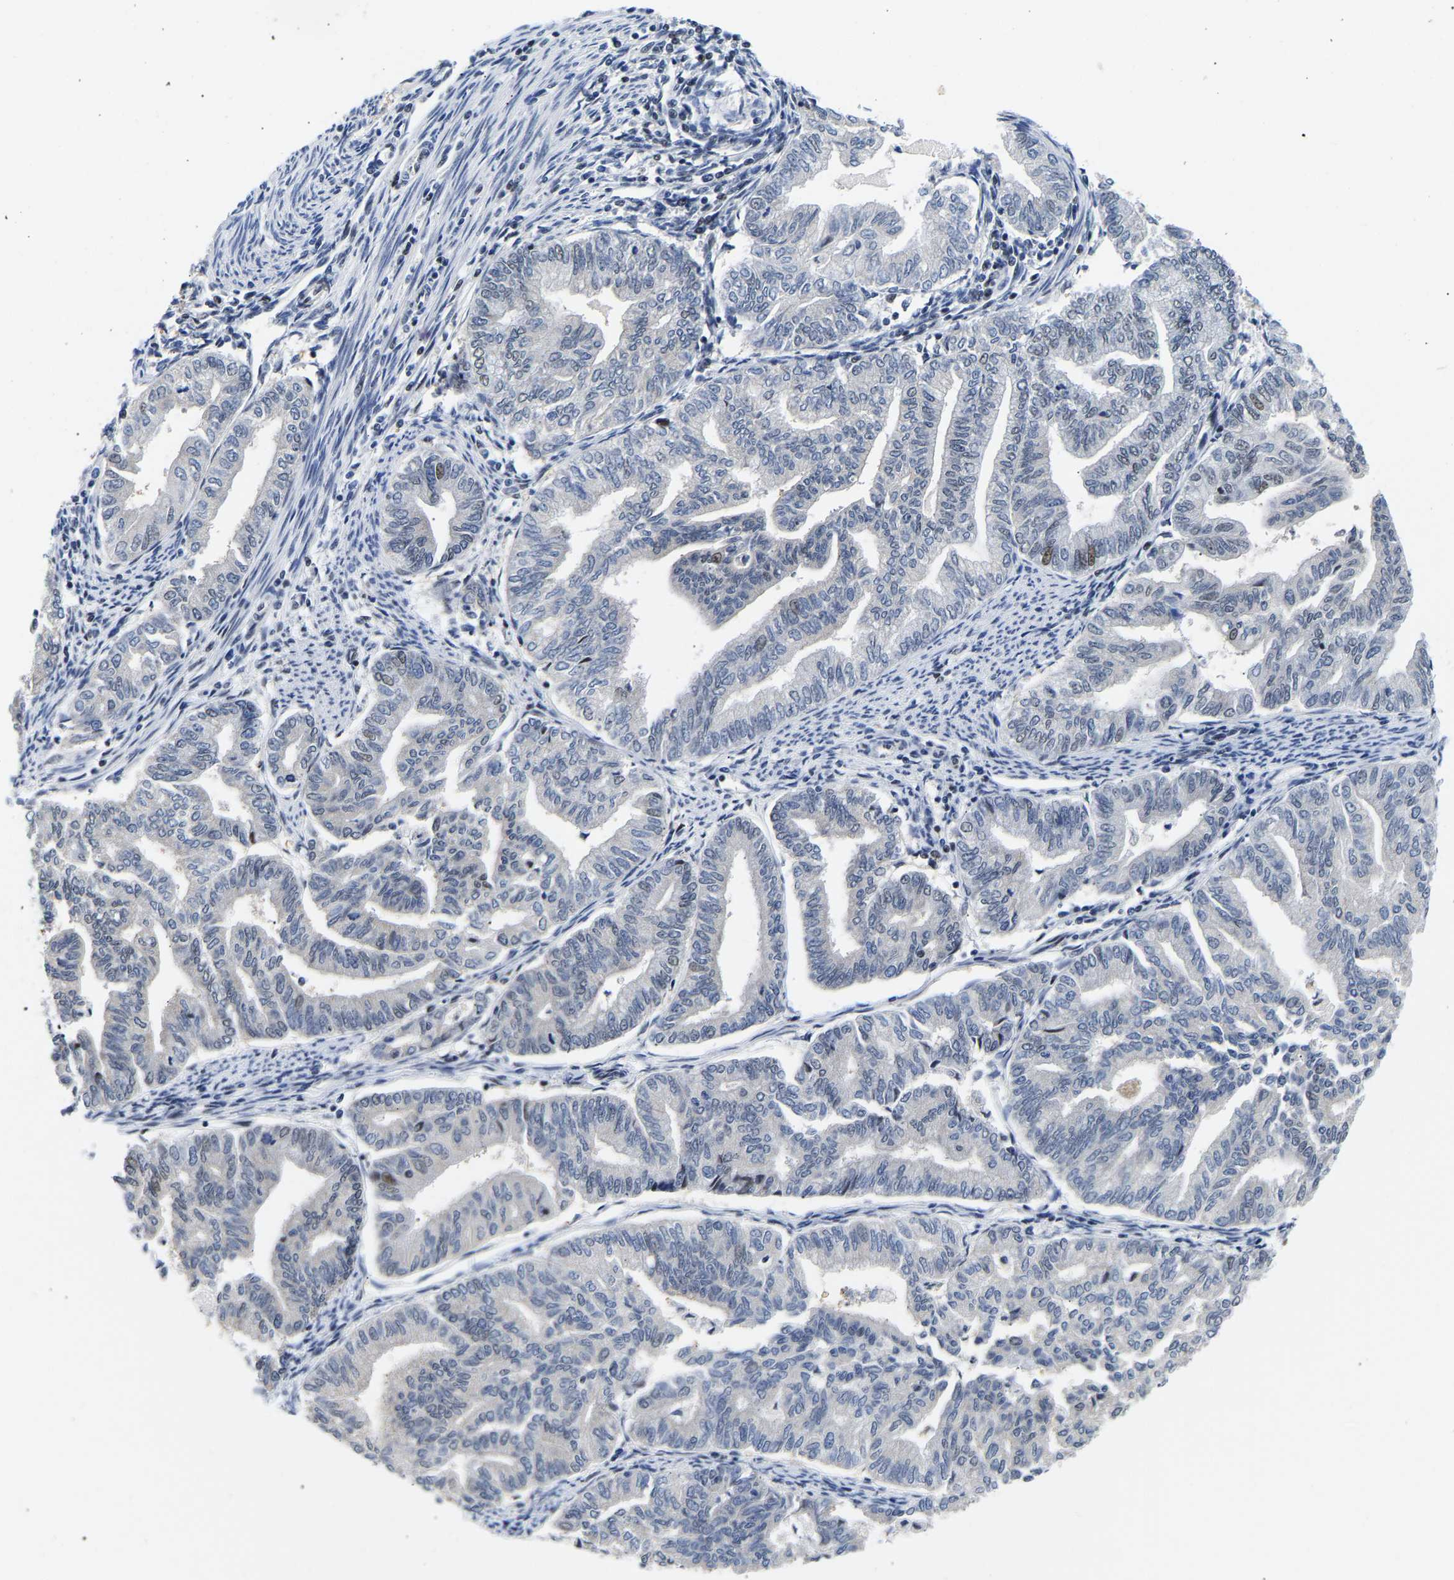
{"staining": {"intensity": "negative", "quantity": "none", "location": "none"}, "tissue": "endometrial cancer", "cell_type": "Tumor cells", "image_type": "cancer", "snomed": [{"axis": "morphology", "description": "Adenocarcinoma, NOS"}, {"axis": "topography", "description": "Endometrium"}], "caption": "IHC micrograph of human adenocarcinoma (endometrial) stained for a protein (brown), which reveals no expression in tumor cells.", "gene": "PTRHD1", "patient": {"sex": "female", "age": 79}}